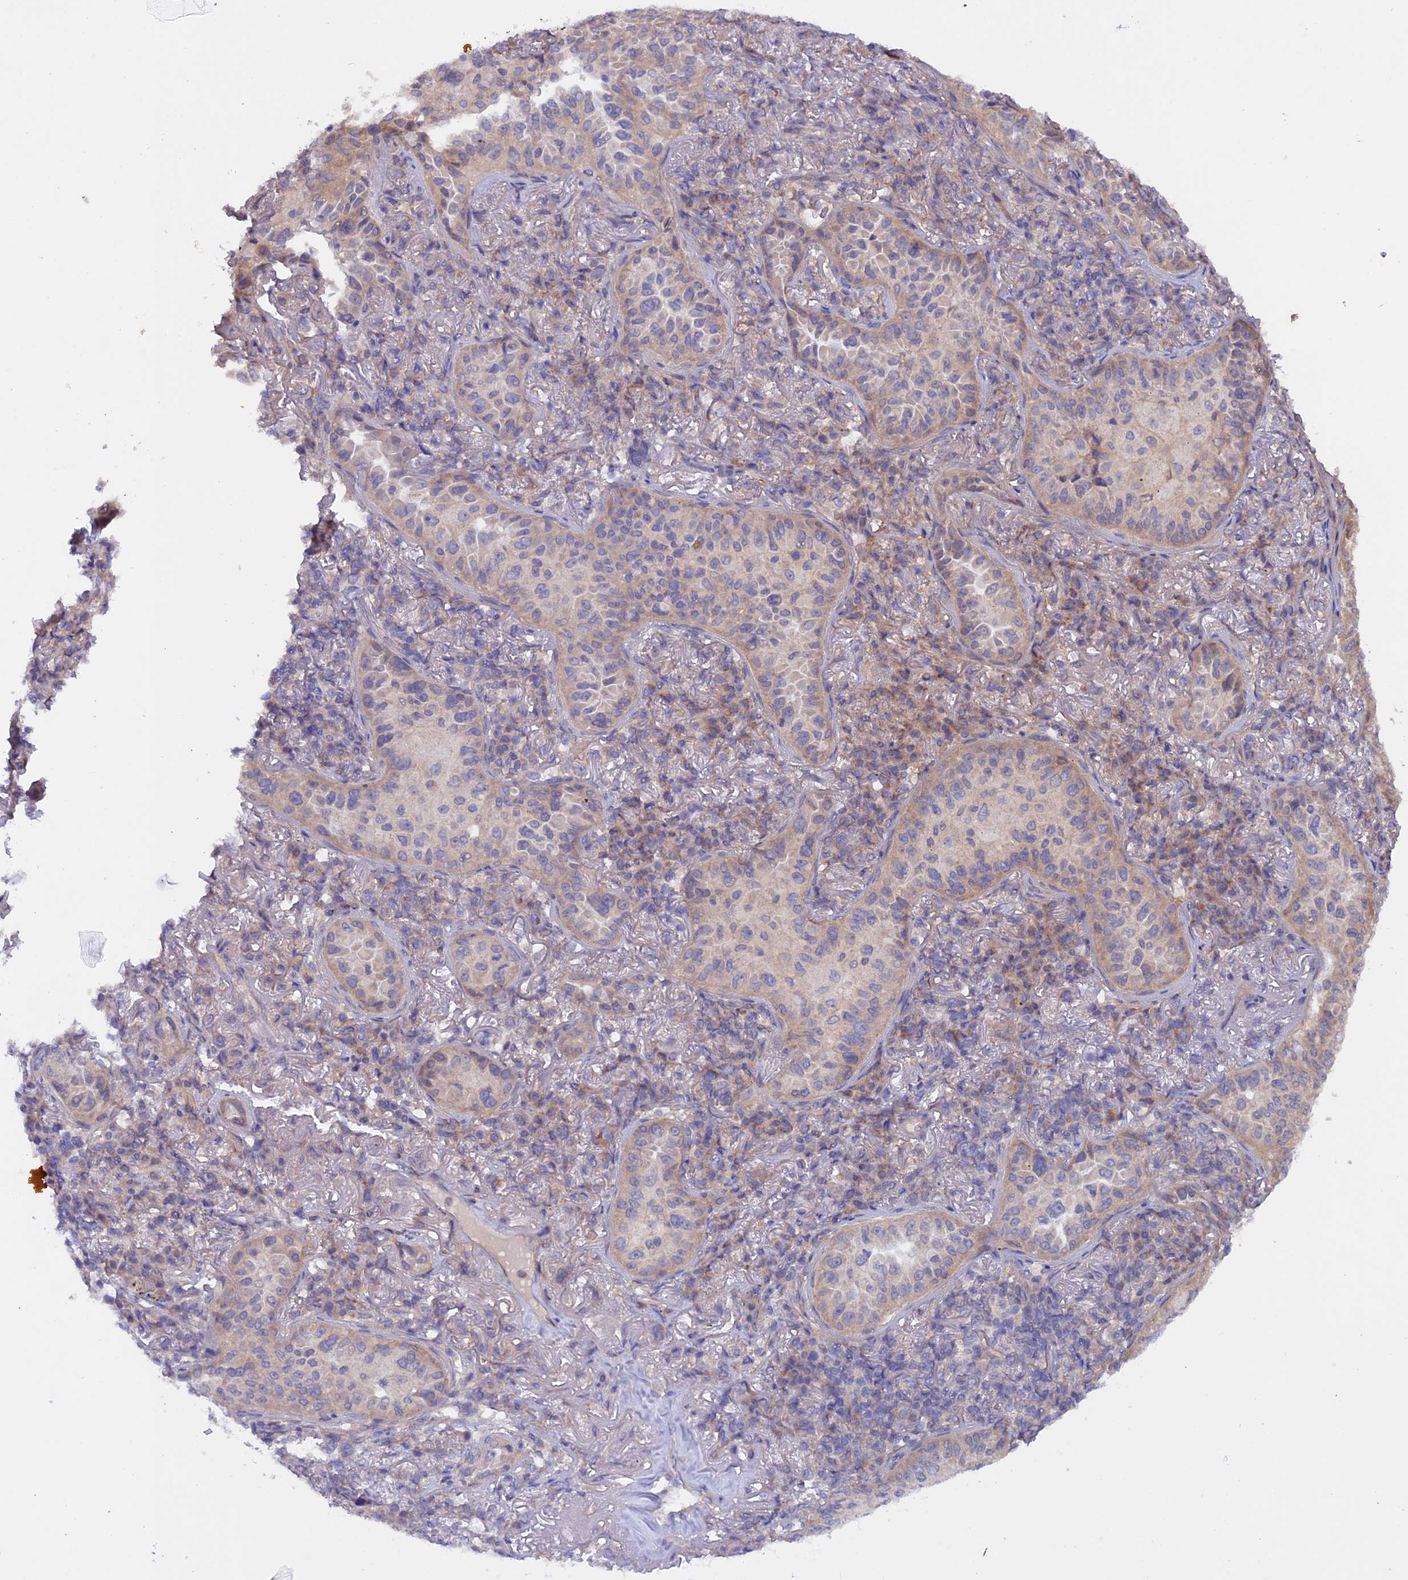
{"staining": {"intensity": "weak", "quantity": "25%-75%", "location": "cytoplasmic/membranous"}, "tissue": "lung cancer", "cell_type": "Tumor cells", "image_type": "cancer", "snomed": [{"axis": "morphology", "description": "Adenocarcinoma, NOS"}, {"axis": "topography", "description": "Lung"}], "caption": "Immunohistochemistry (IHC) of human adenocarcinoma (lung) displays low levels of weak cytoplasmic/membranous expression in approximately 25%-75% of tumor cells.", "gene": "HYCC1", "patient": {"sex": "female", "age": 69}}